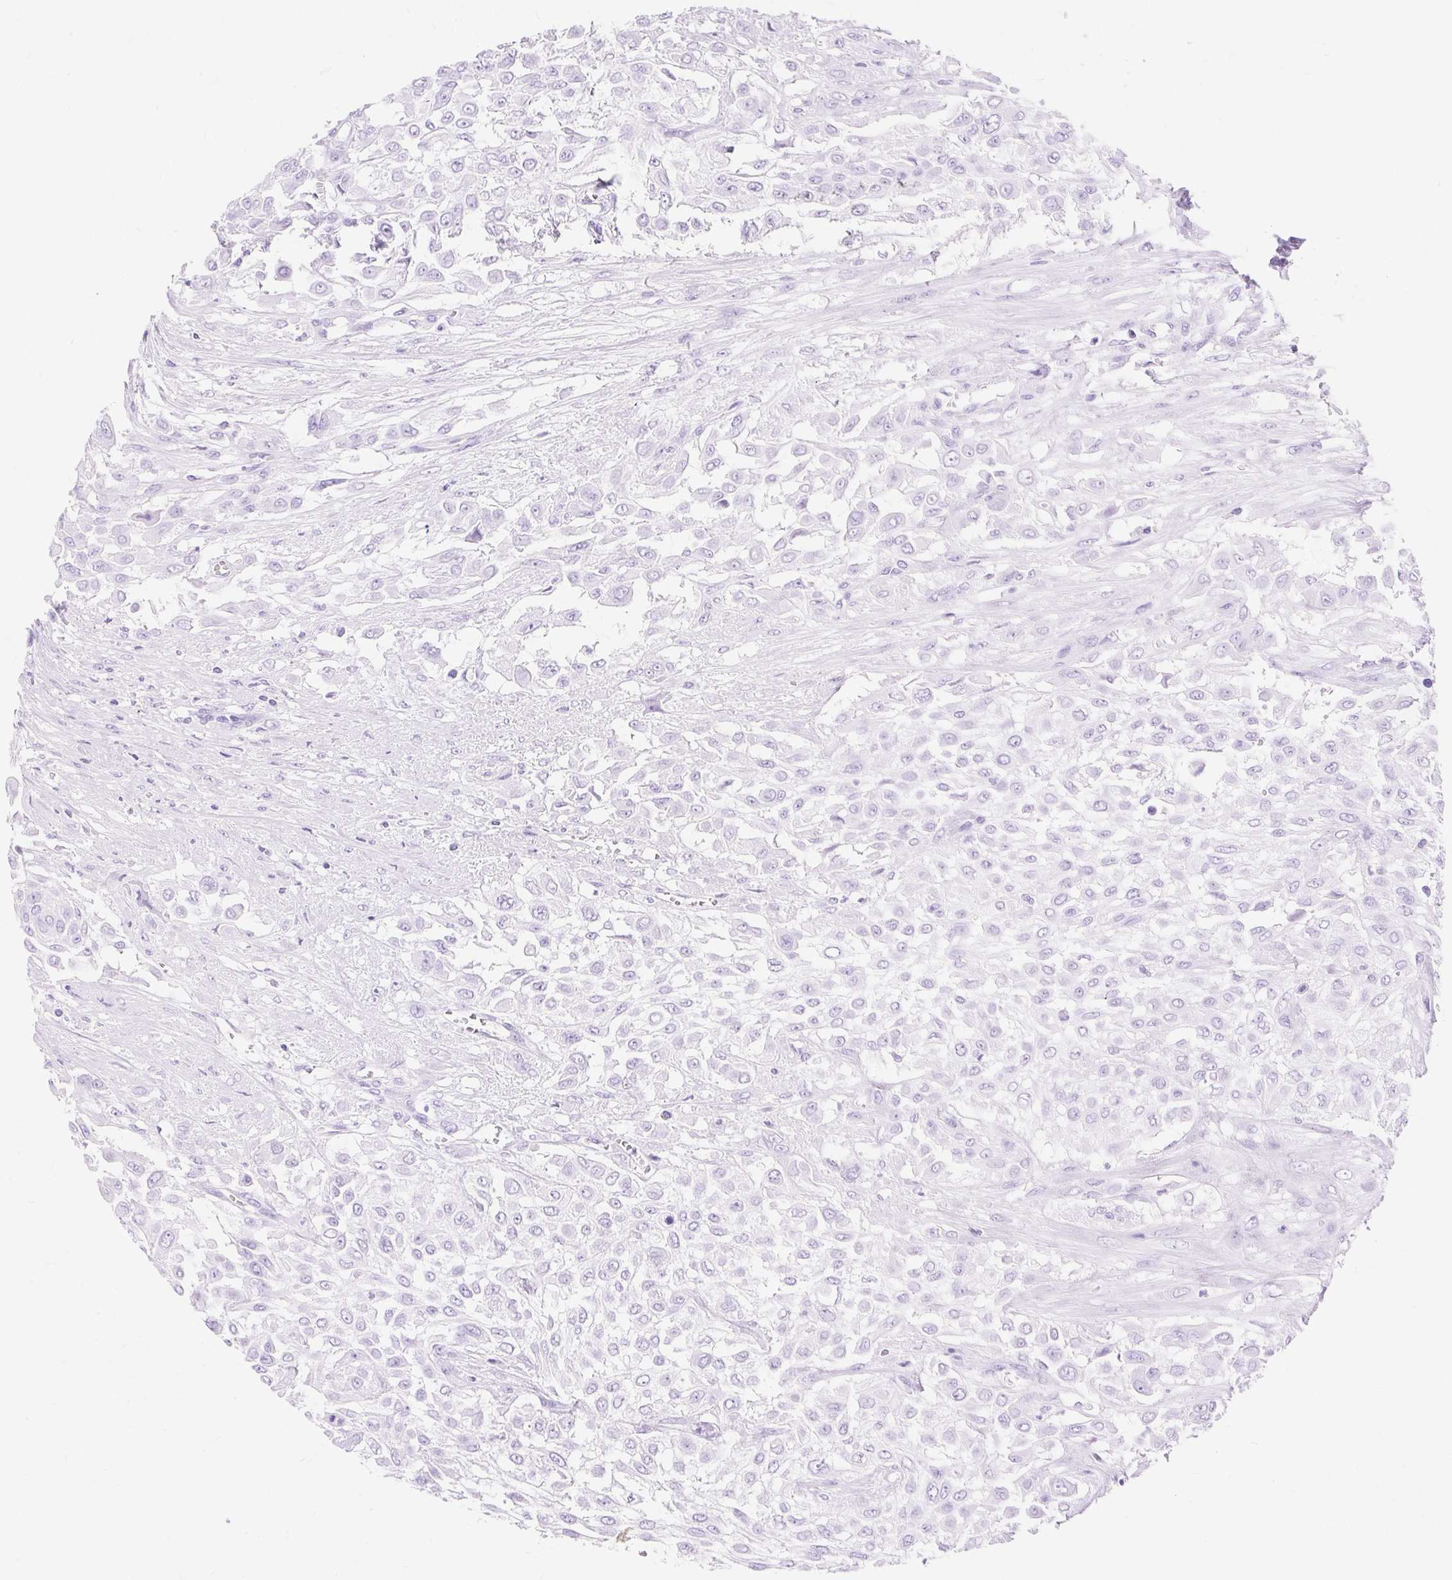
{"staining": {"intensity": "negative", "quantity": "none", "location": "none"}, "tissue": "urothelial cancer", "cell_type": "Tumor cells", "image_type": "cancer", "snomed": [{"axis": "morphology", "description": "Urothelial carcinoma, High grade"}, {"axis": "topography", "description": "Urinary bladder"}], "caption": "High power microscopy image of an immunohistochemistry (IHC) micrograph of high-grade urothelial carcinoma, revealing no significant expression in tumor cells. The staining is performed using DAB (3,3'-diaminobenzidine) brown chromogen with nuclei counter-stained in using hematoxylin.", "gene": "MBP", "patient": {"sex": "male", "age": 57}}